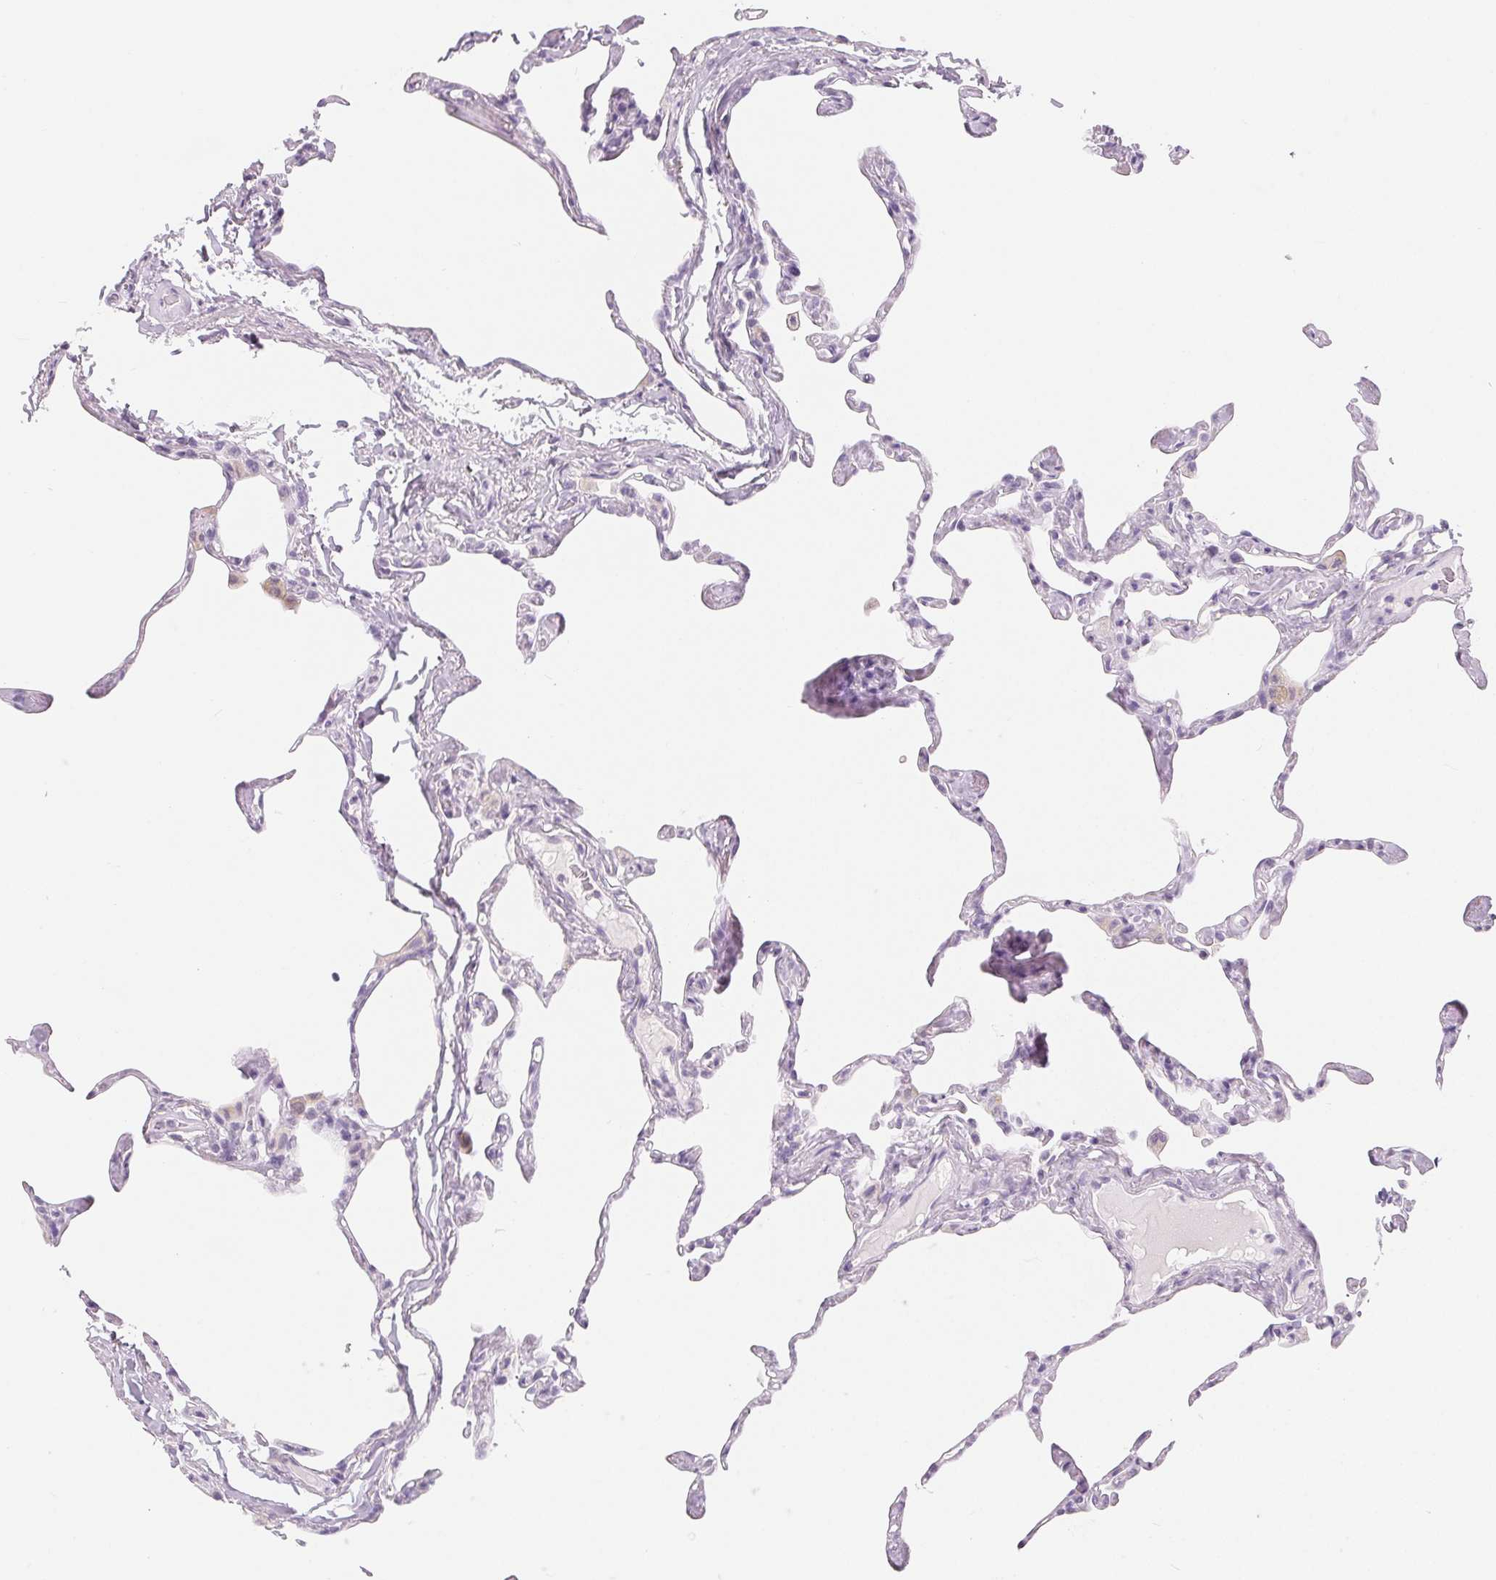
{"staining": {"intensity": "negative", "quantity": "none", "location": "none"}, "tissue": "lung", "cell_type": "Alveolar cells", "image_type": "normal", "snomed": [{"axis": "morphology", "description": "Normal tissue, NOS"}, {"axis": "topography", "description": "Lung"}], "caption": "DAB immunohistochemical staining of benign lung displays no significant staining in alveolar cells.", "gene": "SPACA5B", "patient": {"sex": "male", "age": 65}}